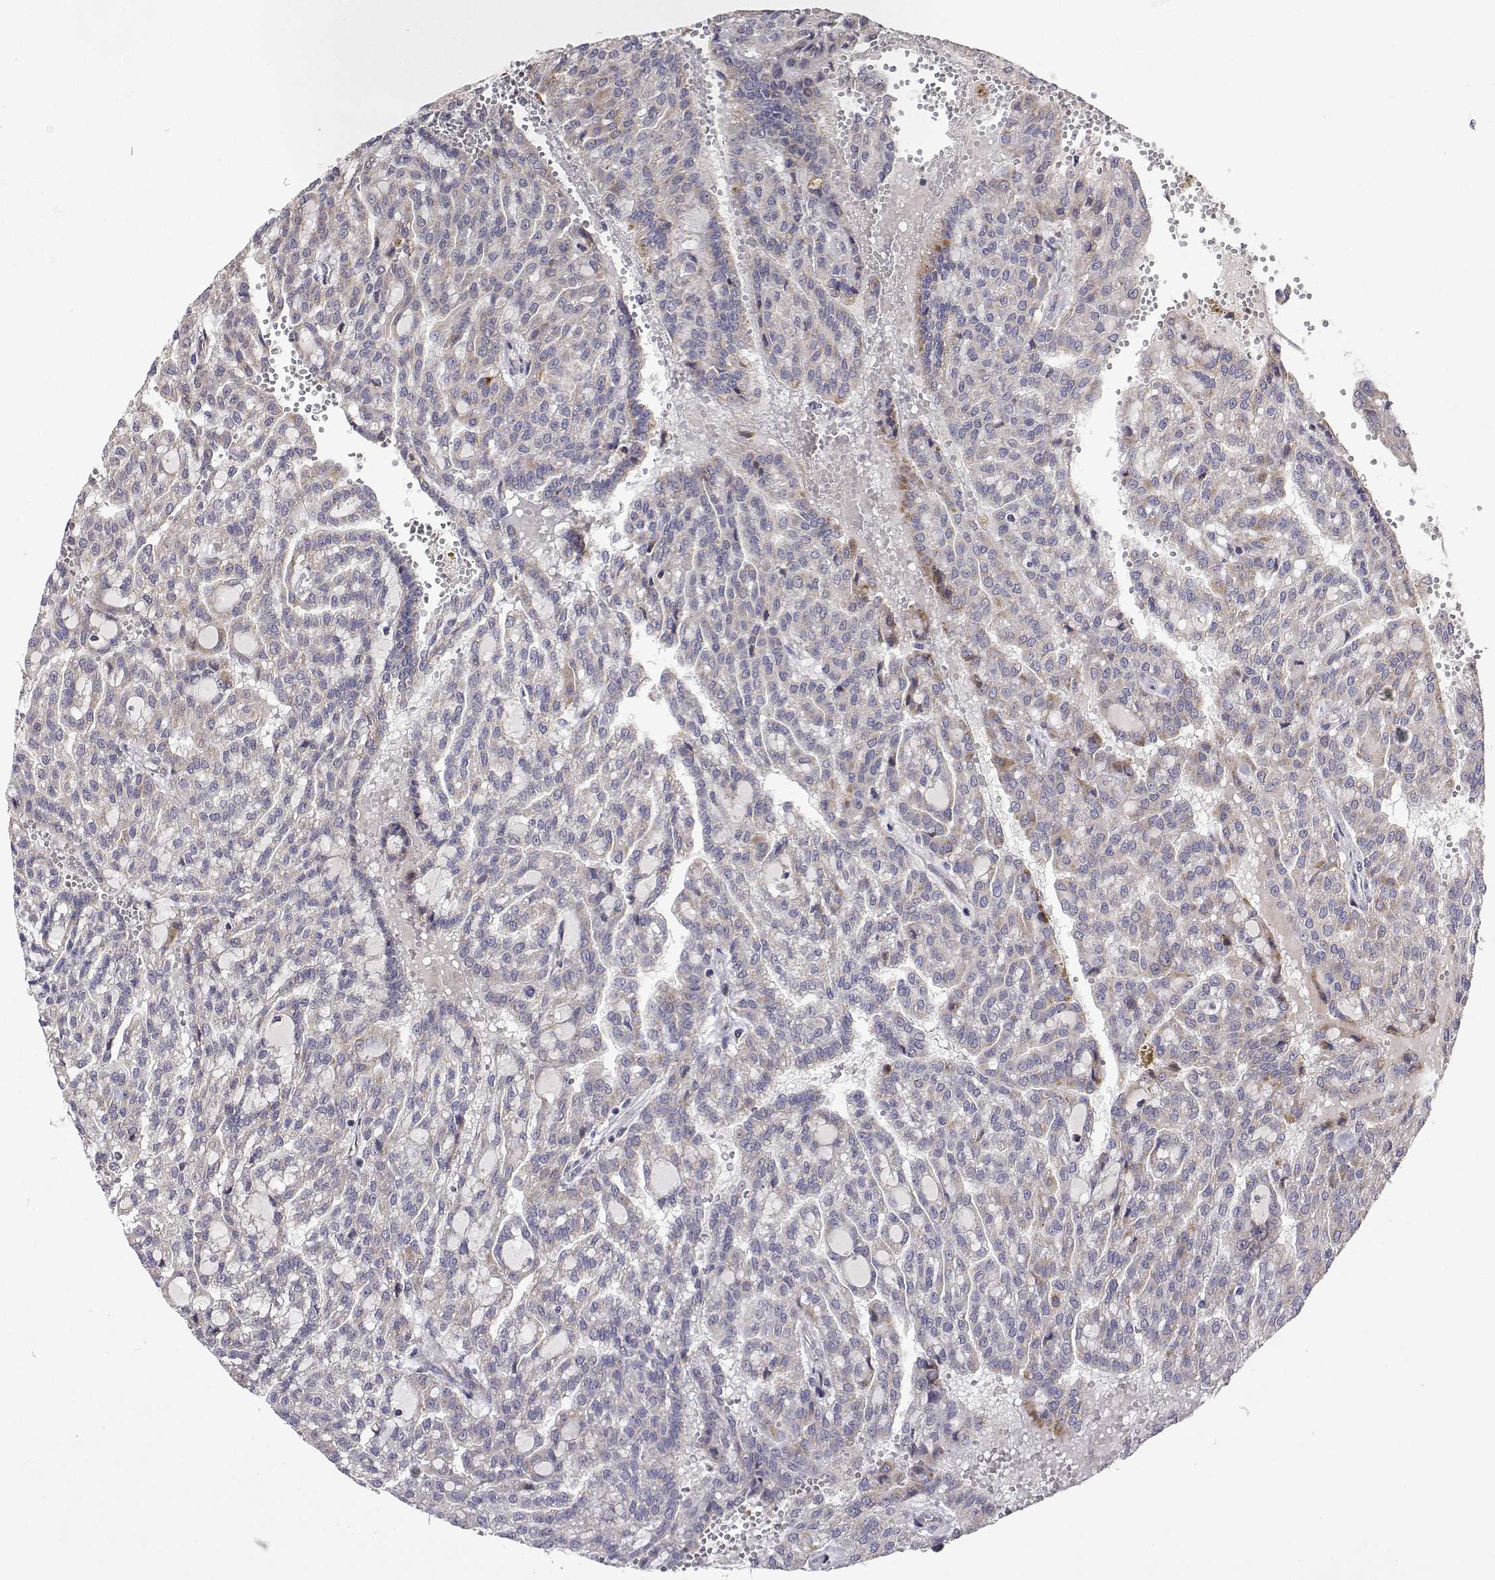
{"staining": {"intensity": "moderate", "quantity": "<25%", "location": "cytoplasmic/membranous"}, "tissue": "renal cancer", "cell_type": "Tumor cells", "image_type": "cancer", "snomed": [{"axis": "morphology", "description": "Adenocarcinoma, NOS"}, {"axis": "topography", "description": "Kidney"}], "caption": "There is low levels of moderate cytoplasmic/membranous staining in tumor cells of adenocarcinoma (renal), as demonstrated by immunohistochemical staining (brown color).", "gene": "MRPL3", "patient": {"sex": "male", "age": 63}}